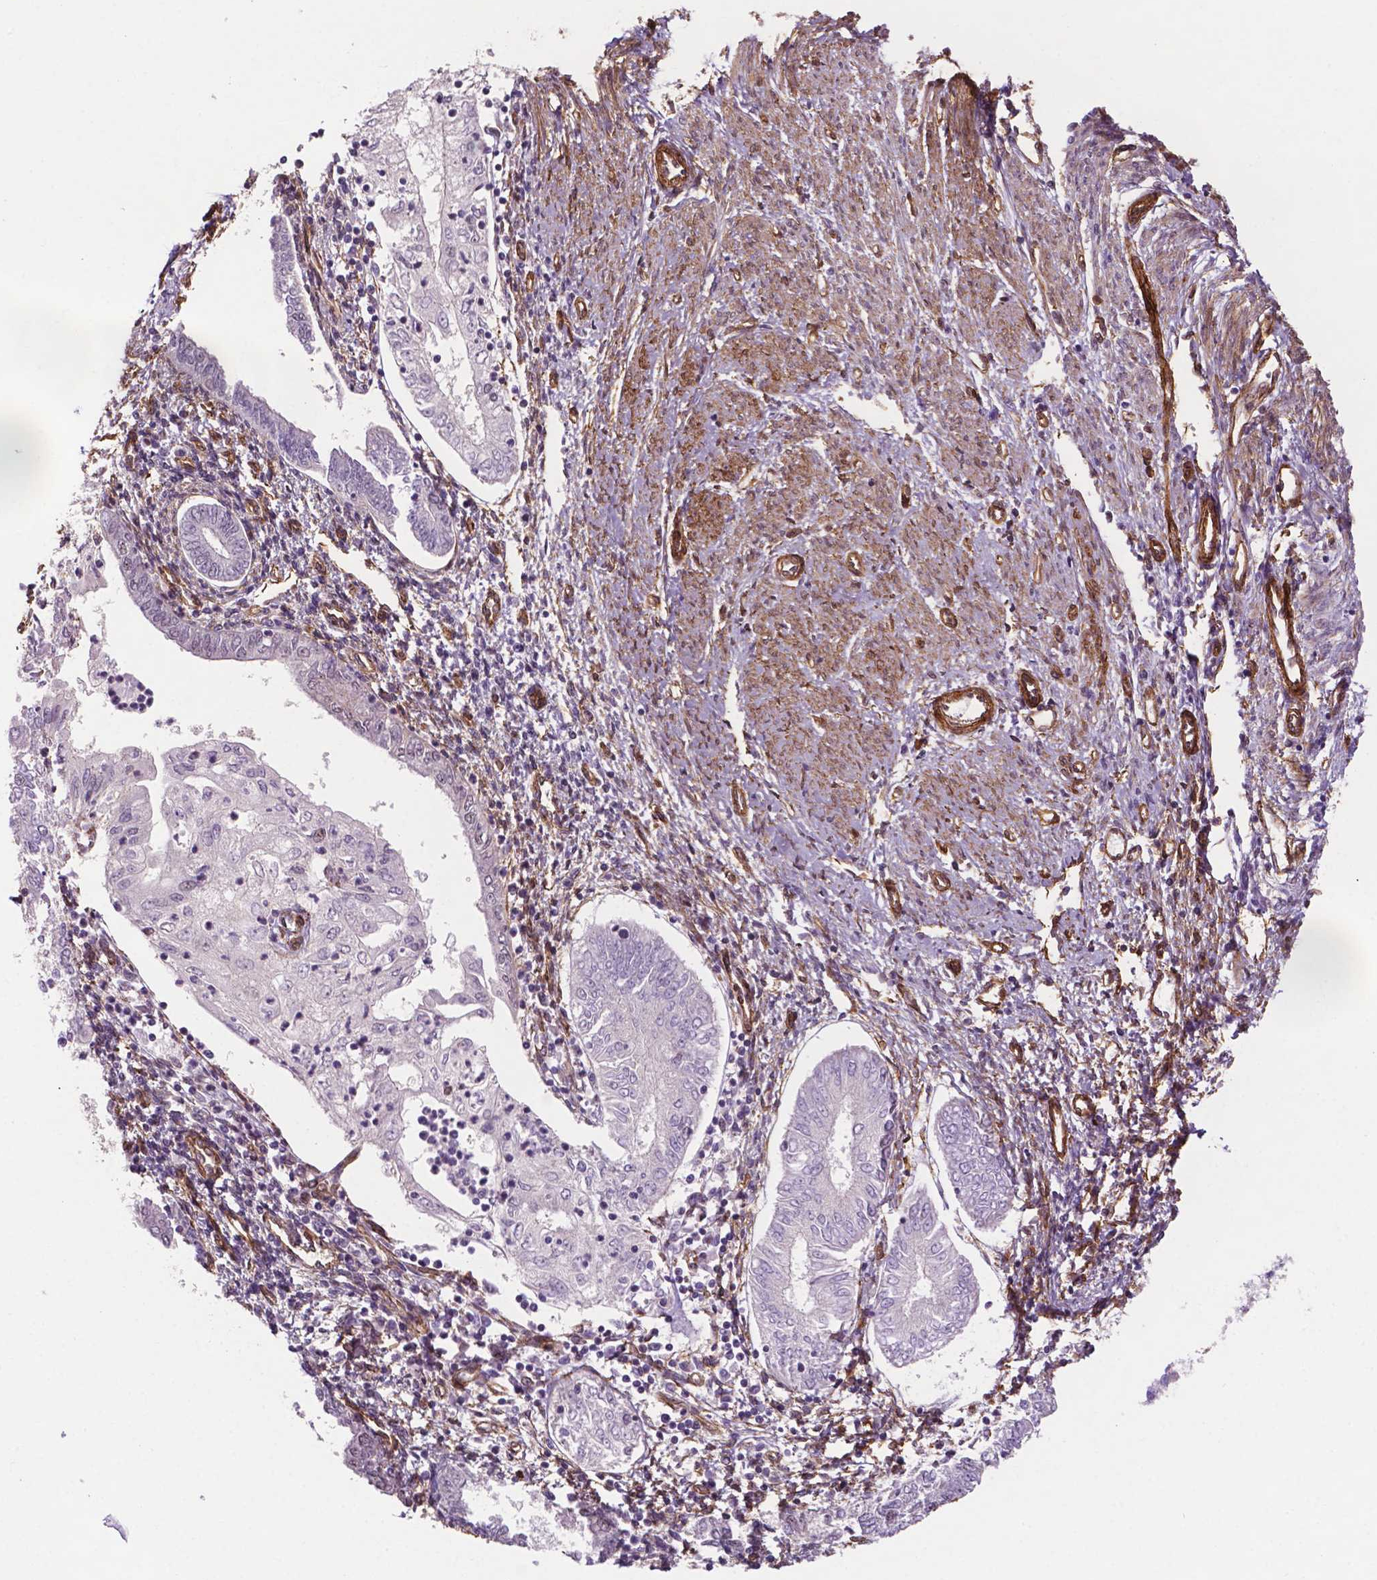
{"staining": {"intensity": "negative", "quantity": "none", "location": "none"}, "tissue": "endometrial cancer", "cell_type": "Tumor cells", "image_type": "cancer", "snomed": [{"axis": "morphology", "description": "Adenocarcinoma, NOS"}, {"axis": "topography", "description": "Endometrium"}], "caption": "Histopathology image shows no protein positivity in tumor cells of endometrial cancer (adenocarcinoma) tissue.", "gene": "EGFL8", "patient": {"sex": "female", "age": 68}}